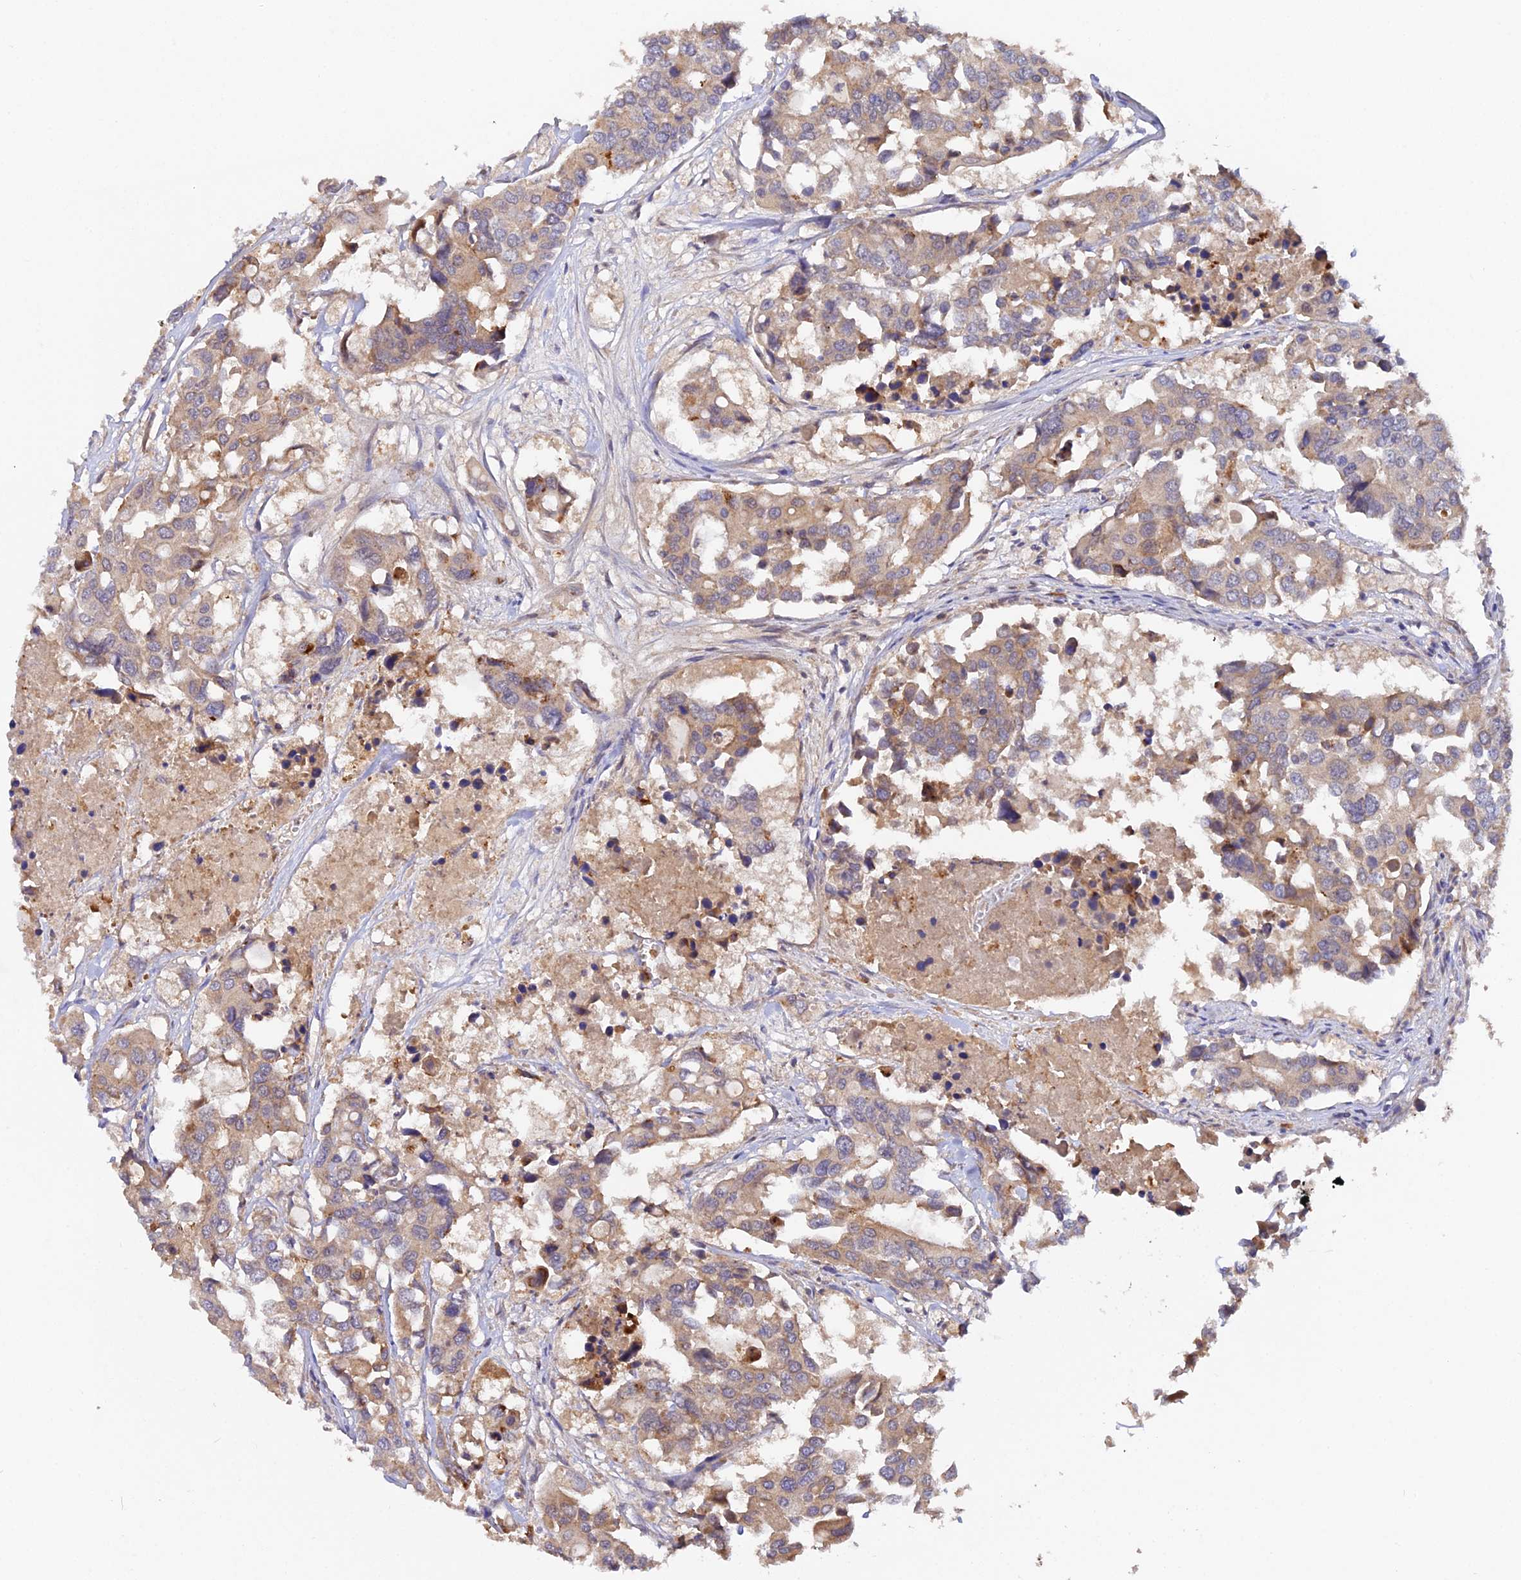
{"staining": {"intensity": "moderate", "quantity": ">75%", "location": "cytoplasmic/membranous"}, "tissue": "colorectal cancer", "cell_type": "Tumor cells", "image_type": "cancer", "snomed": [{"axis": "morphology", "description": "Adenocarcinoma, NOS"}, {"axis": "topography", "description": "Colon"}], "caption": "Immunohistochemistry of human adenocarcinoma (colorectal) reveals medium levels of moderate cytoplasmic/membranous staining in about >75% of tumor cells.", "gene": "TRIM26", "patient": {"sex": "male", "age": 77}}